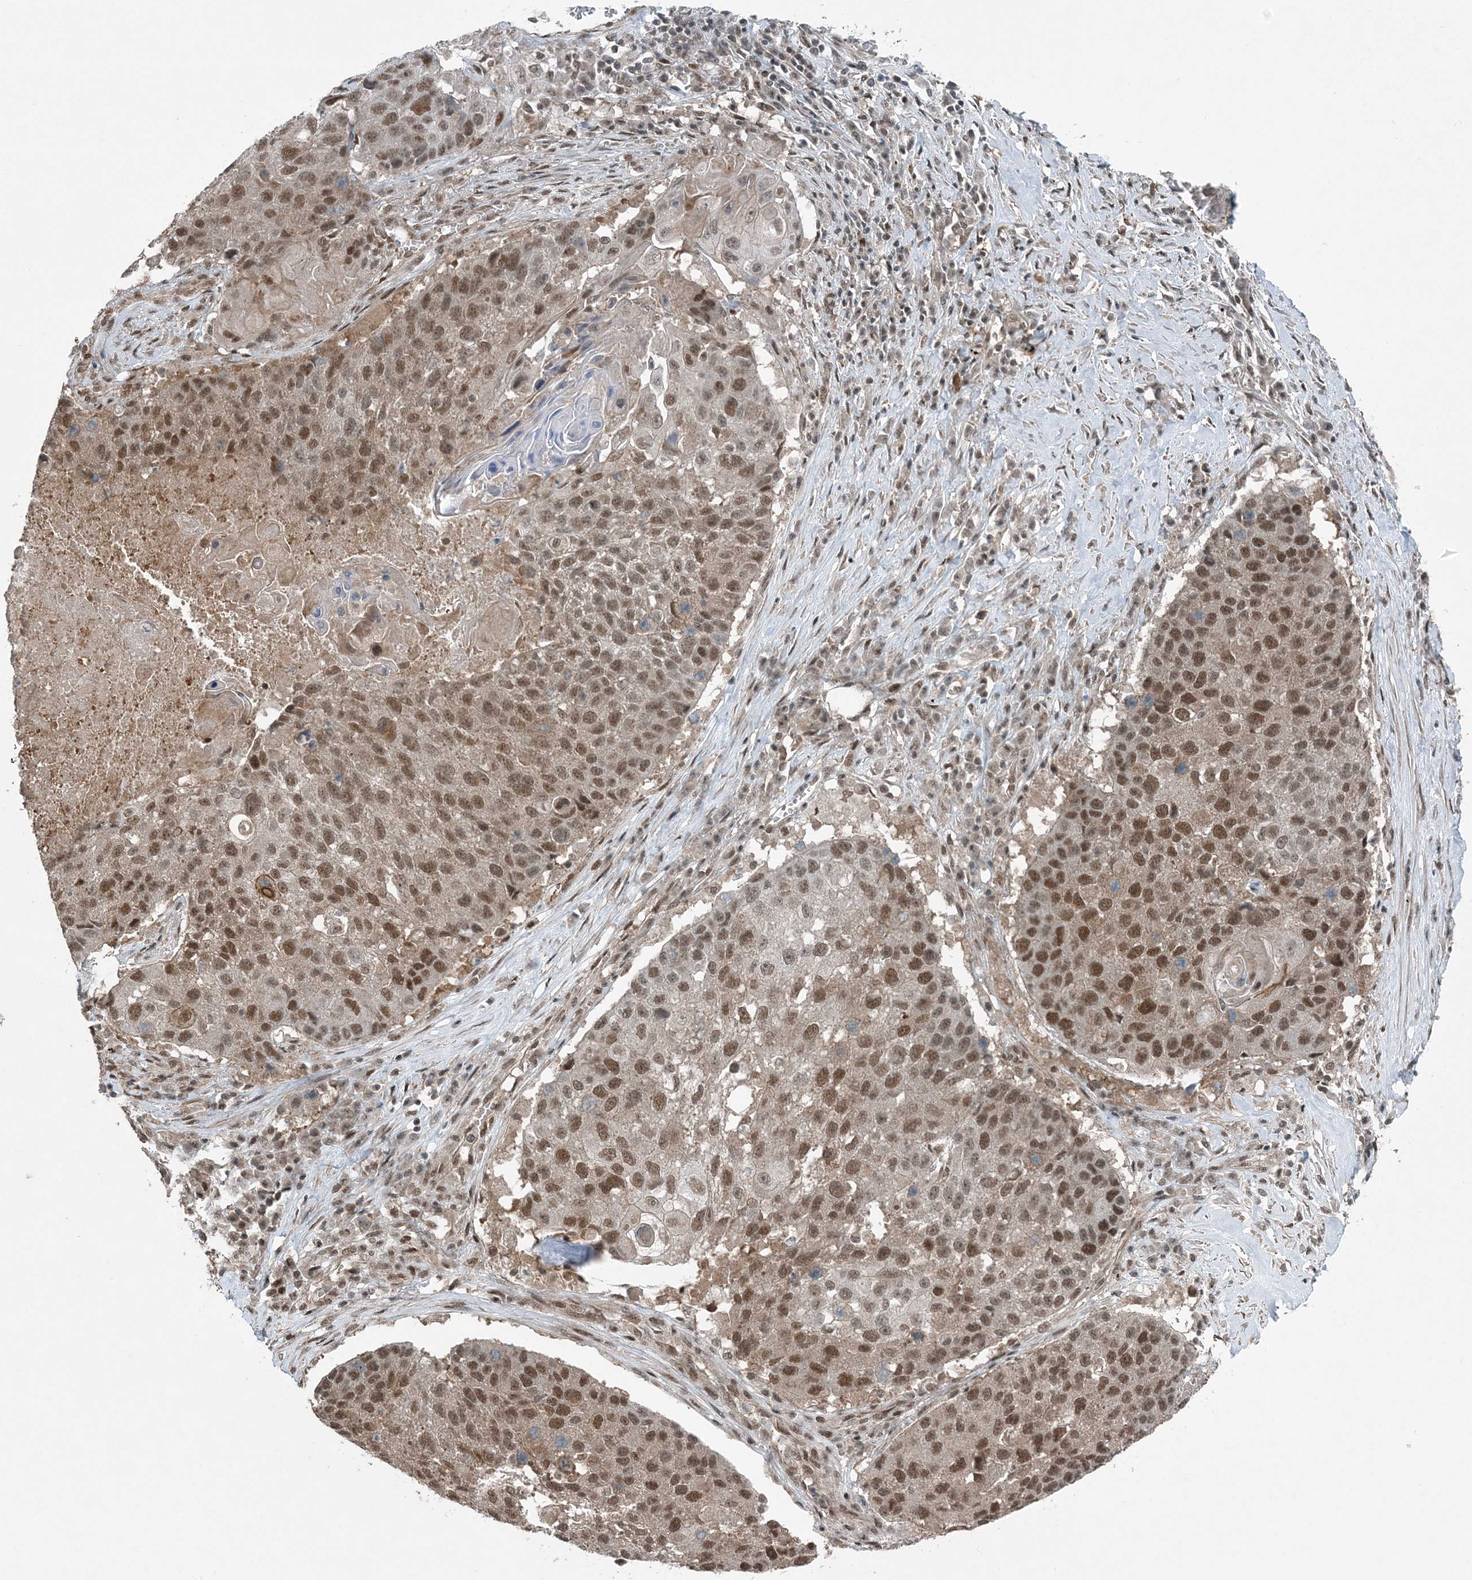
{"staining": {"intensity": "moderate", "quantity": ">75%", "location": "nuclear"}, "tissue": "lung cancer", "cell_type": "Tumor cells", "image_type": "cancer", "snomed": [{"axis": "morphology", "description": "Squamous cell carcinoma, NOS"}, {"axis": "topography", "description": "Lung"}], "caption": "Protein analysis of lung squamous cell carcinoma tissue displays moderate nuclear positivity in about >75% of tumor cells.", "gene": "COPS7B", "patient": {"sex": "male", "age": 61}}